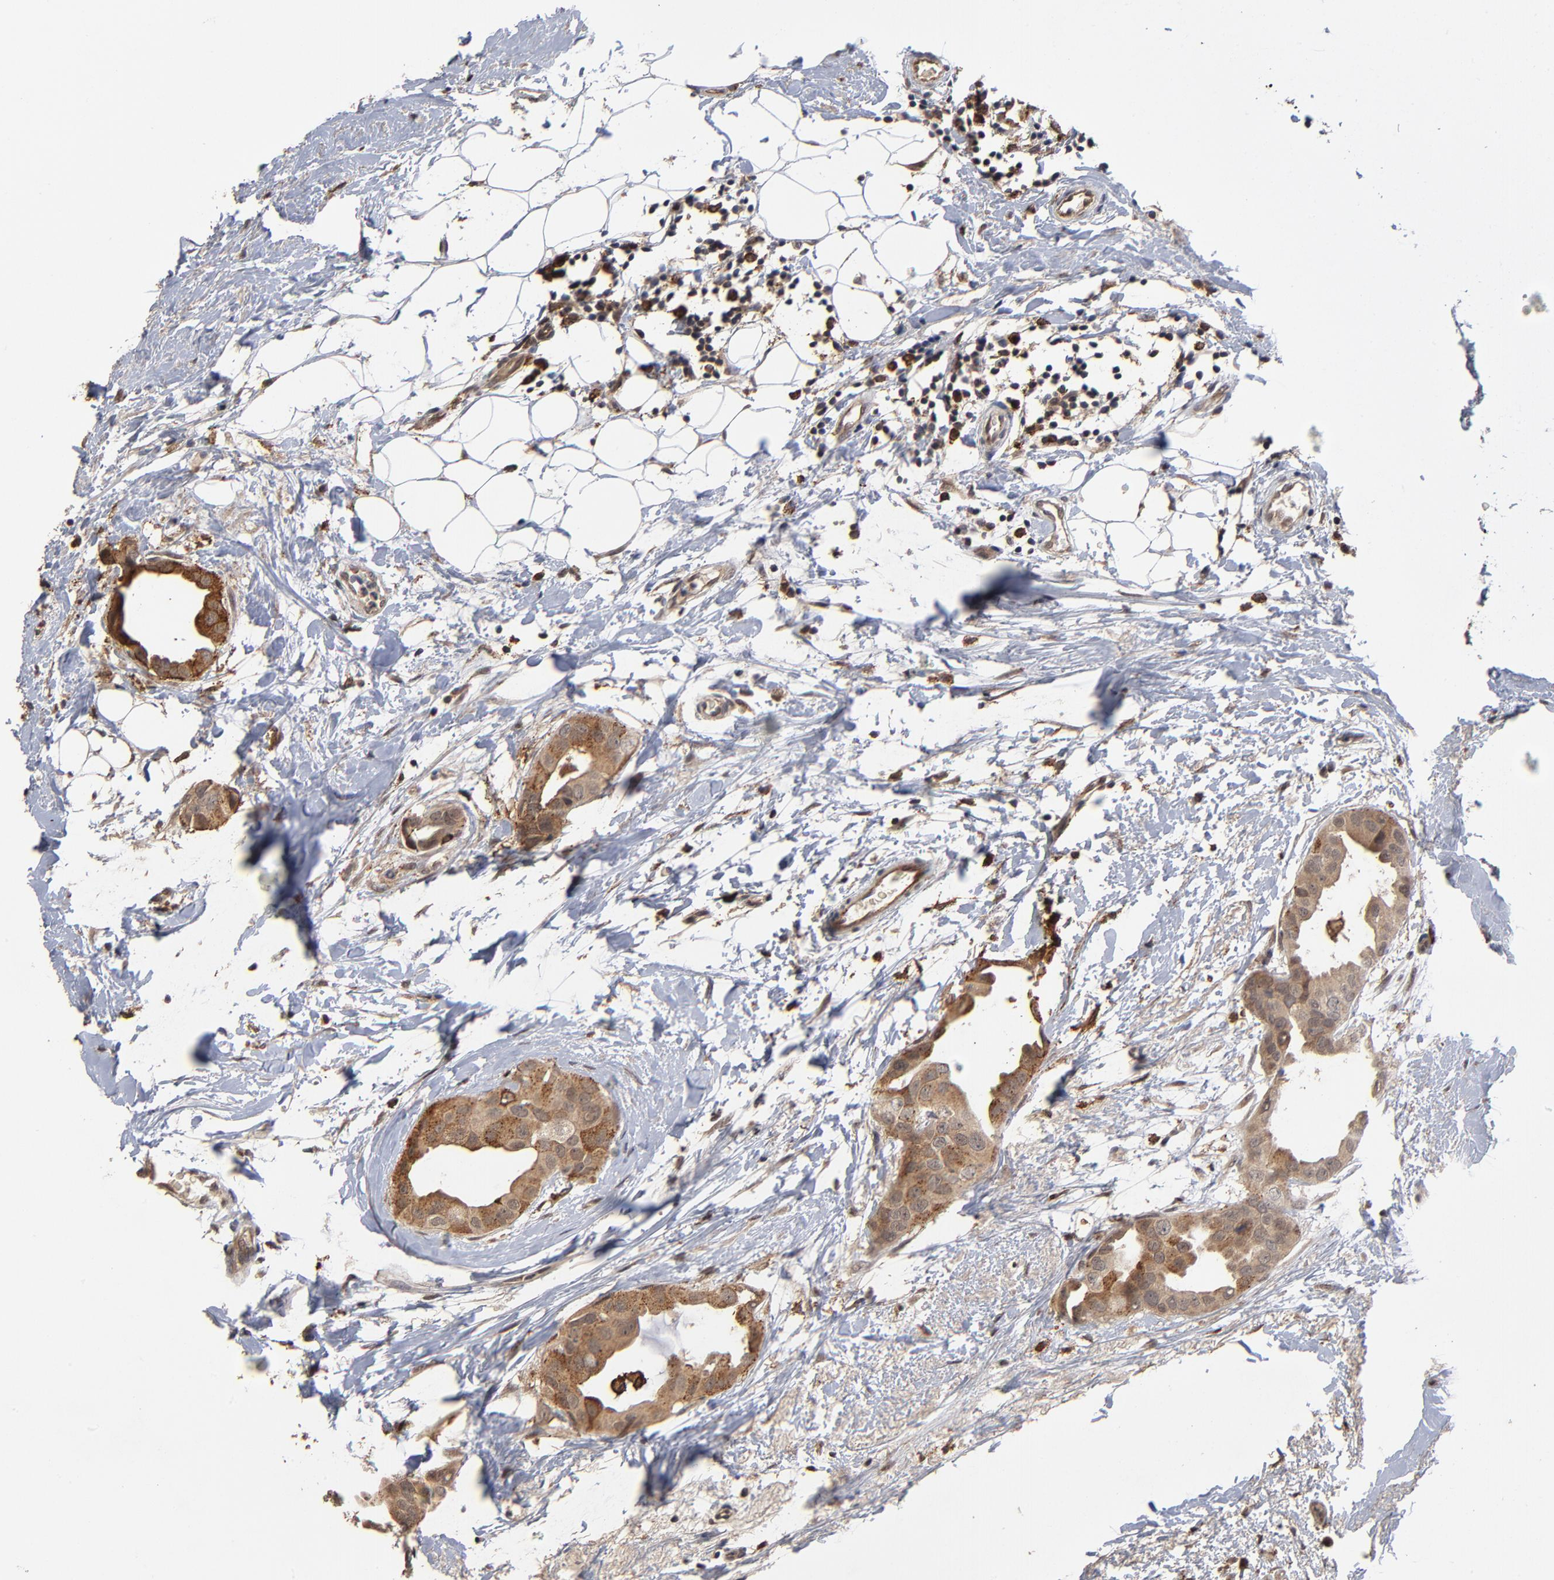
{"staining": {"intensity": "strong", "quantity": ">75%", "location": "cytoplasmic/membranous"}, "tissue": "breast cancer", "cell_type": "Tumor cells", "image_type": "cancer", "snomed": [{"axis": "morphology", "description": "Duct carcinoma"}, {"axis": "topography", "description": "Breast"}], "caption": "Invasive ductal carcinoma (breast) tissue shows strong cytoplasmic/membranous staining in about >75% of tumor cells, visualized by immunohistochemistry. The staining was performed using DAB, with brown indicating positive protein expression. Nuclei are stained blue with hematoxylin.", "gene": "ASB8", "patient": {"sex": "female", "age": 40}}